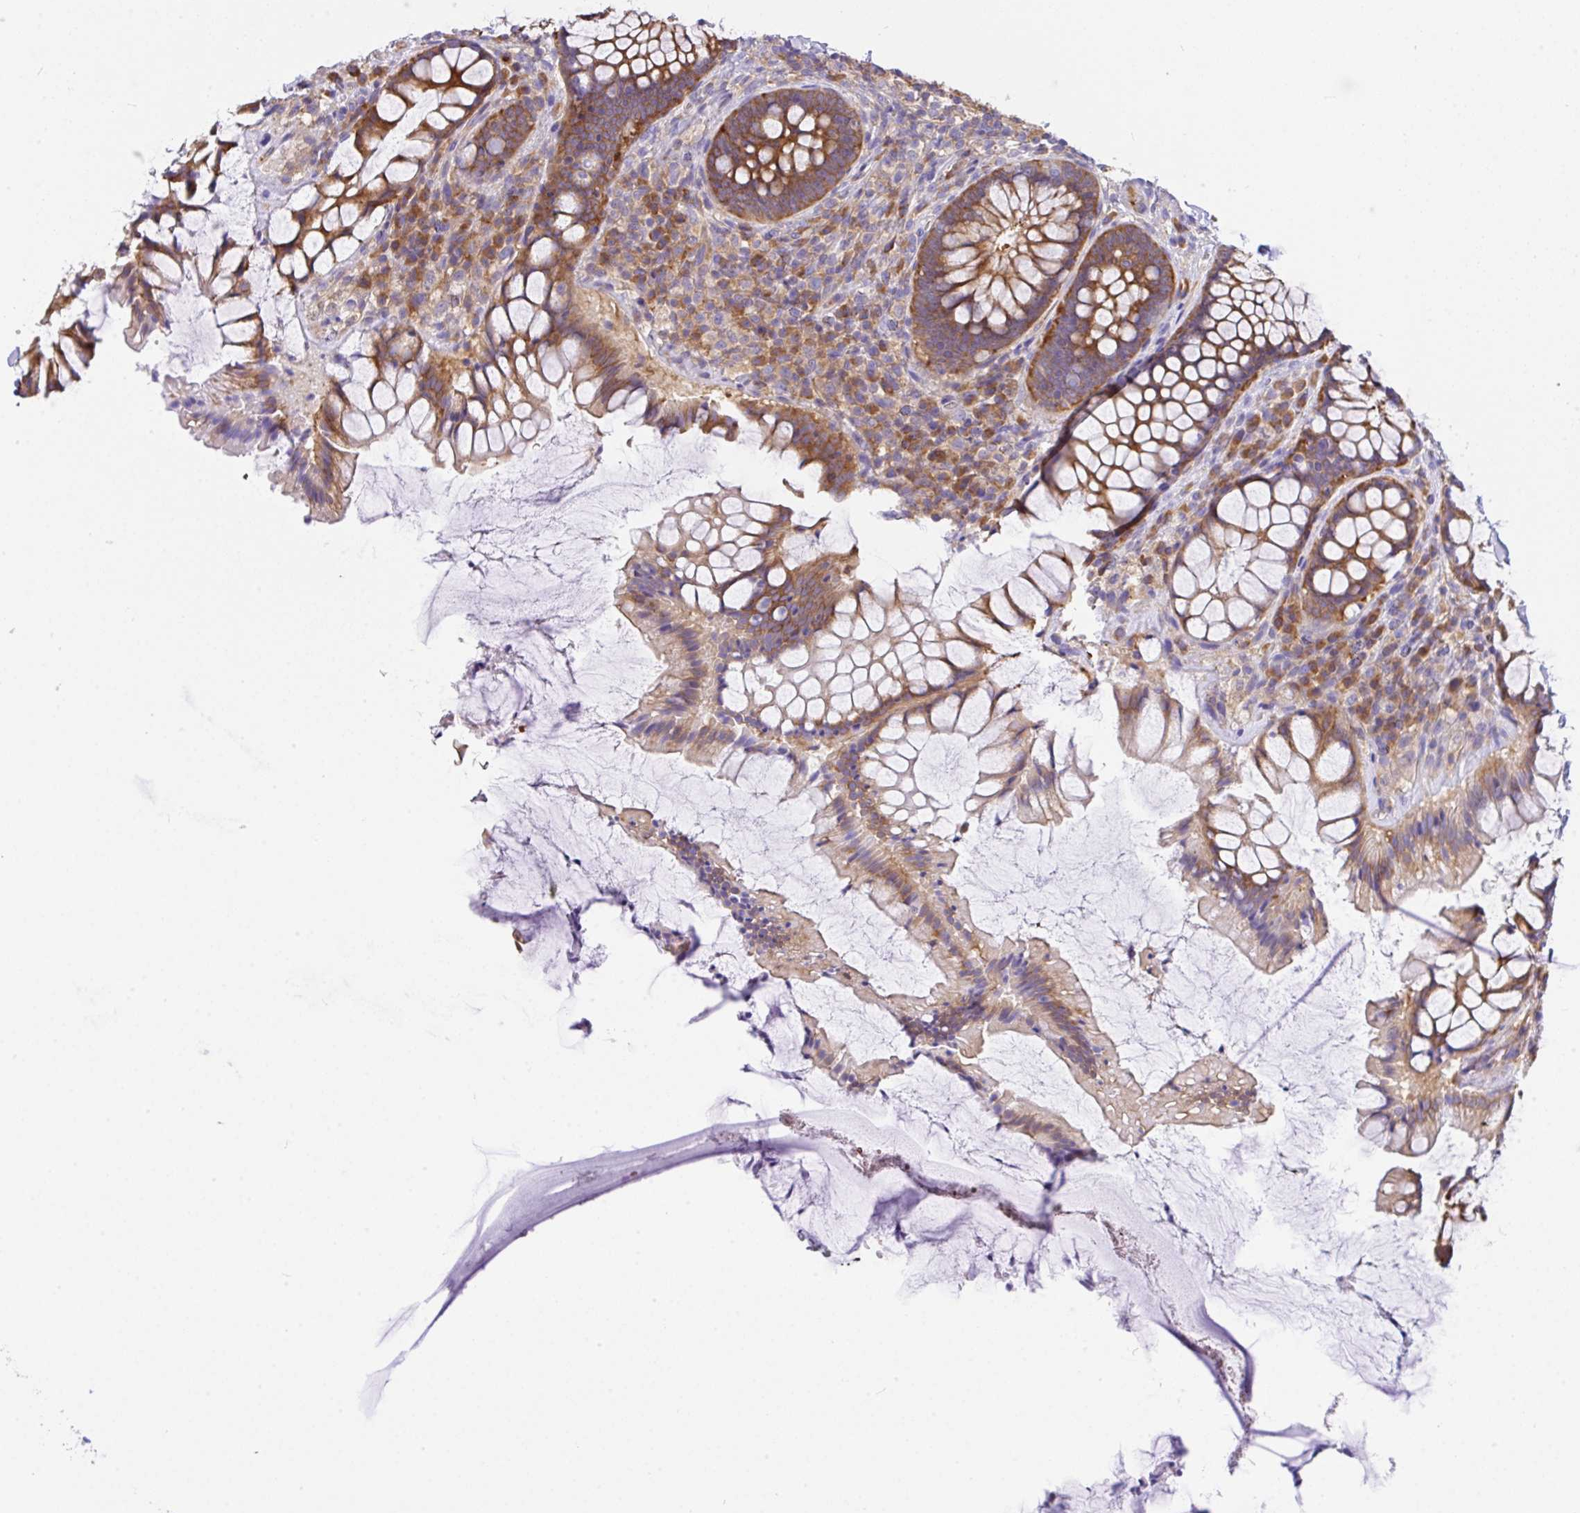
{"staining": {"intensity": "strong", "quantity": ">75%", "location": "cytoplasmic/membranous"}, "tissue": "rectum", "cell_type": "Glandular cells", "image_type": "normal", "snomed": [{"axis": "morphology", "description": "Normal tissue, NOS"}, {"axis": "topography", "description": "Rectum"}], "caption": "A brown stain shows strong cytoplasmic/membranous positivity of a protein in glandular cells of normal human rectum.", "gene": "GFPT2", "patient": {"sex": "female", "age": 58}}